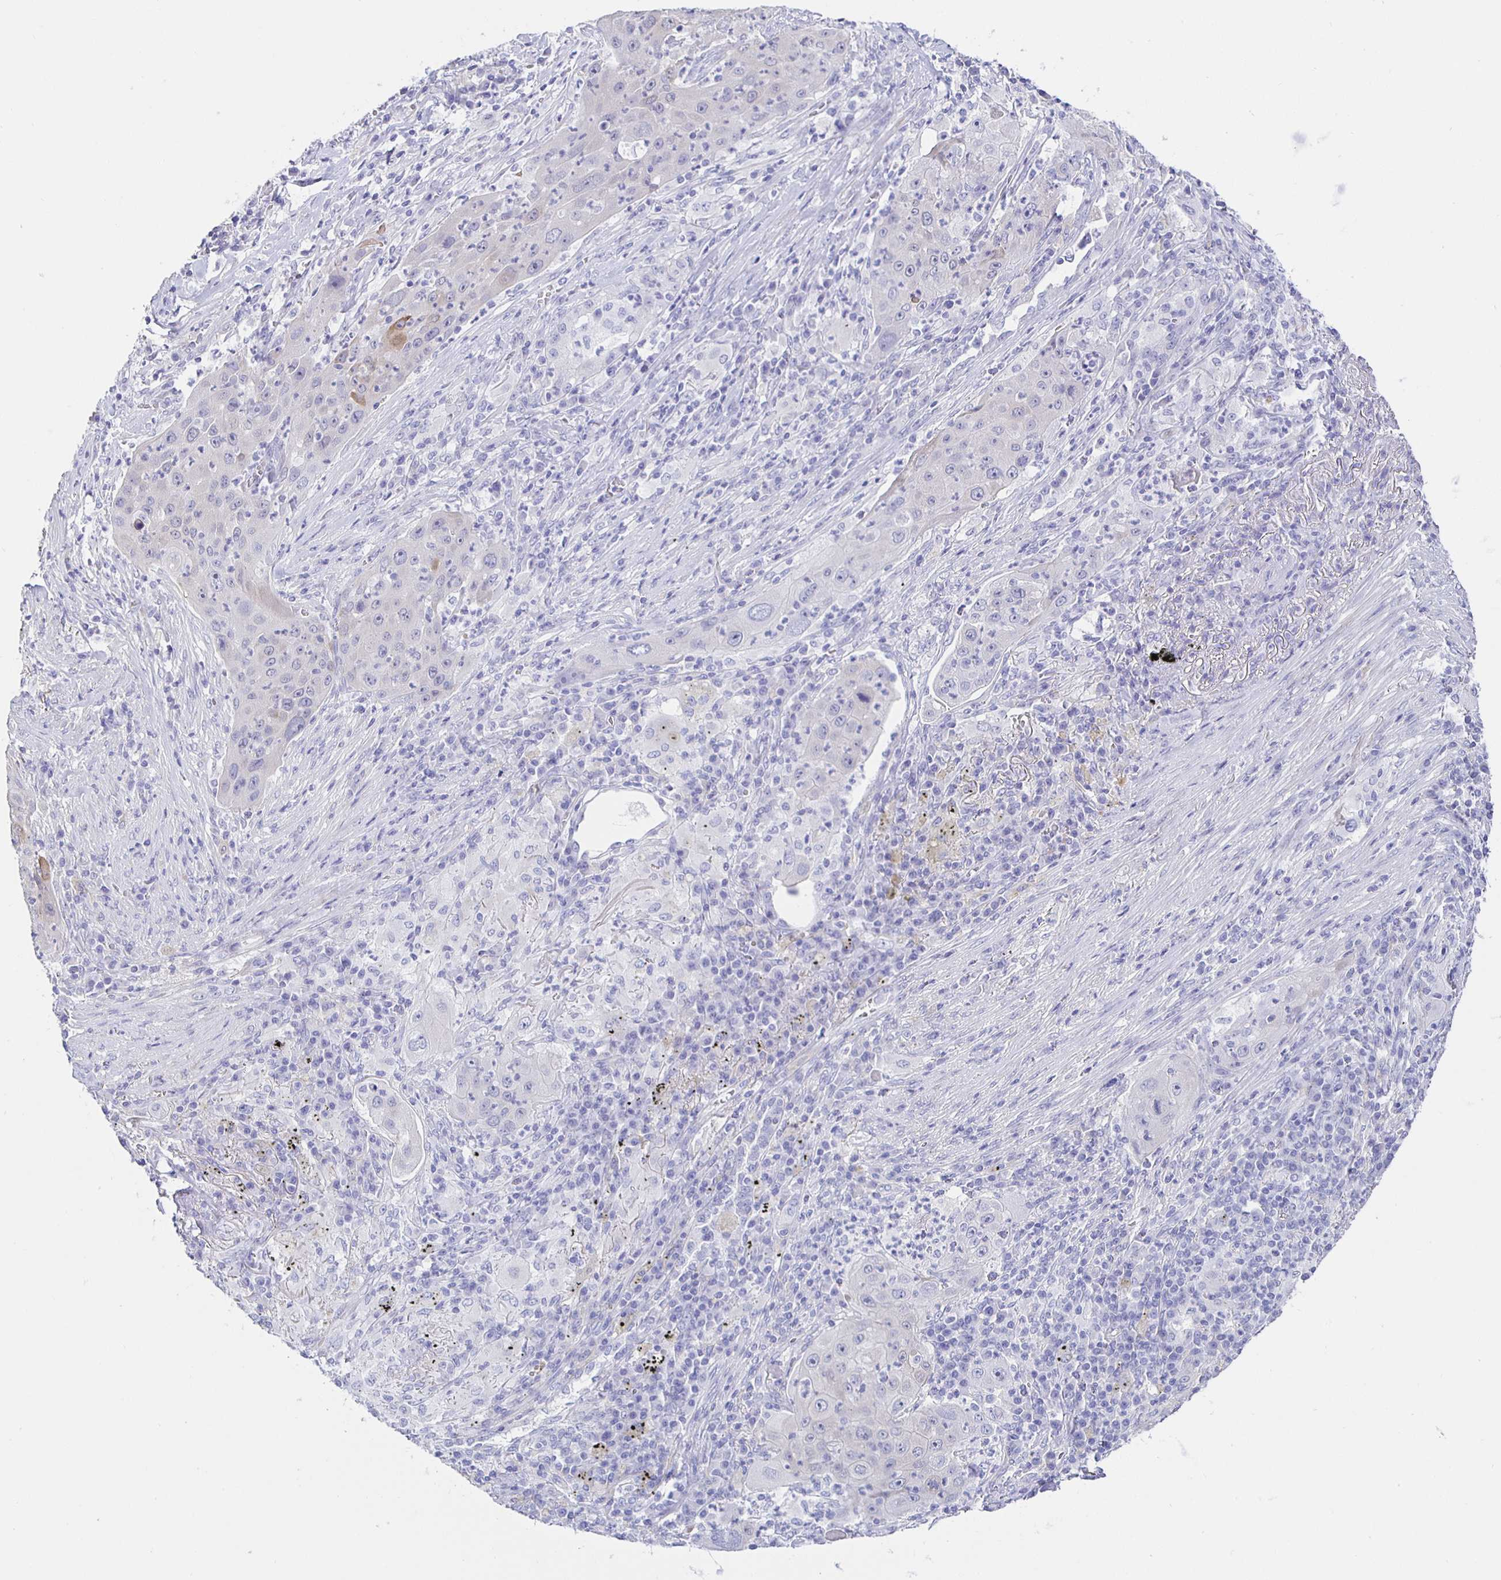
{"staining": {"intensity": "negative", "quantity": "none", "location": "none"}, "tissue": "lung cancer", "cell_type": "Tumor cells", "image_type": "cancer", "snomed": [{"axis": "morphology", "description": "Squamous cell carcinoma, NOS"}, {"axis": "topography", "description": "Lung"}], "caption": "IHC of lung cancer (squamous cell carcinoma) shows no staining in tumor cells. (DAB immunohistochemistry (IHC) with hematoxylin counter stain).", "gene": "HSPA4L", "patient": {"sex": "female", "age": 59}}